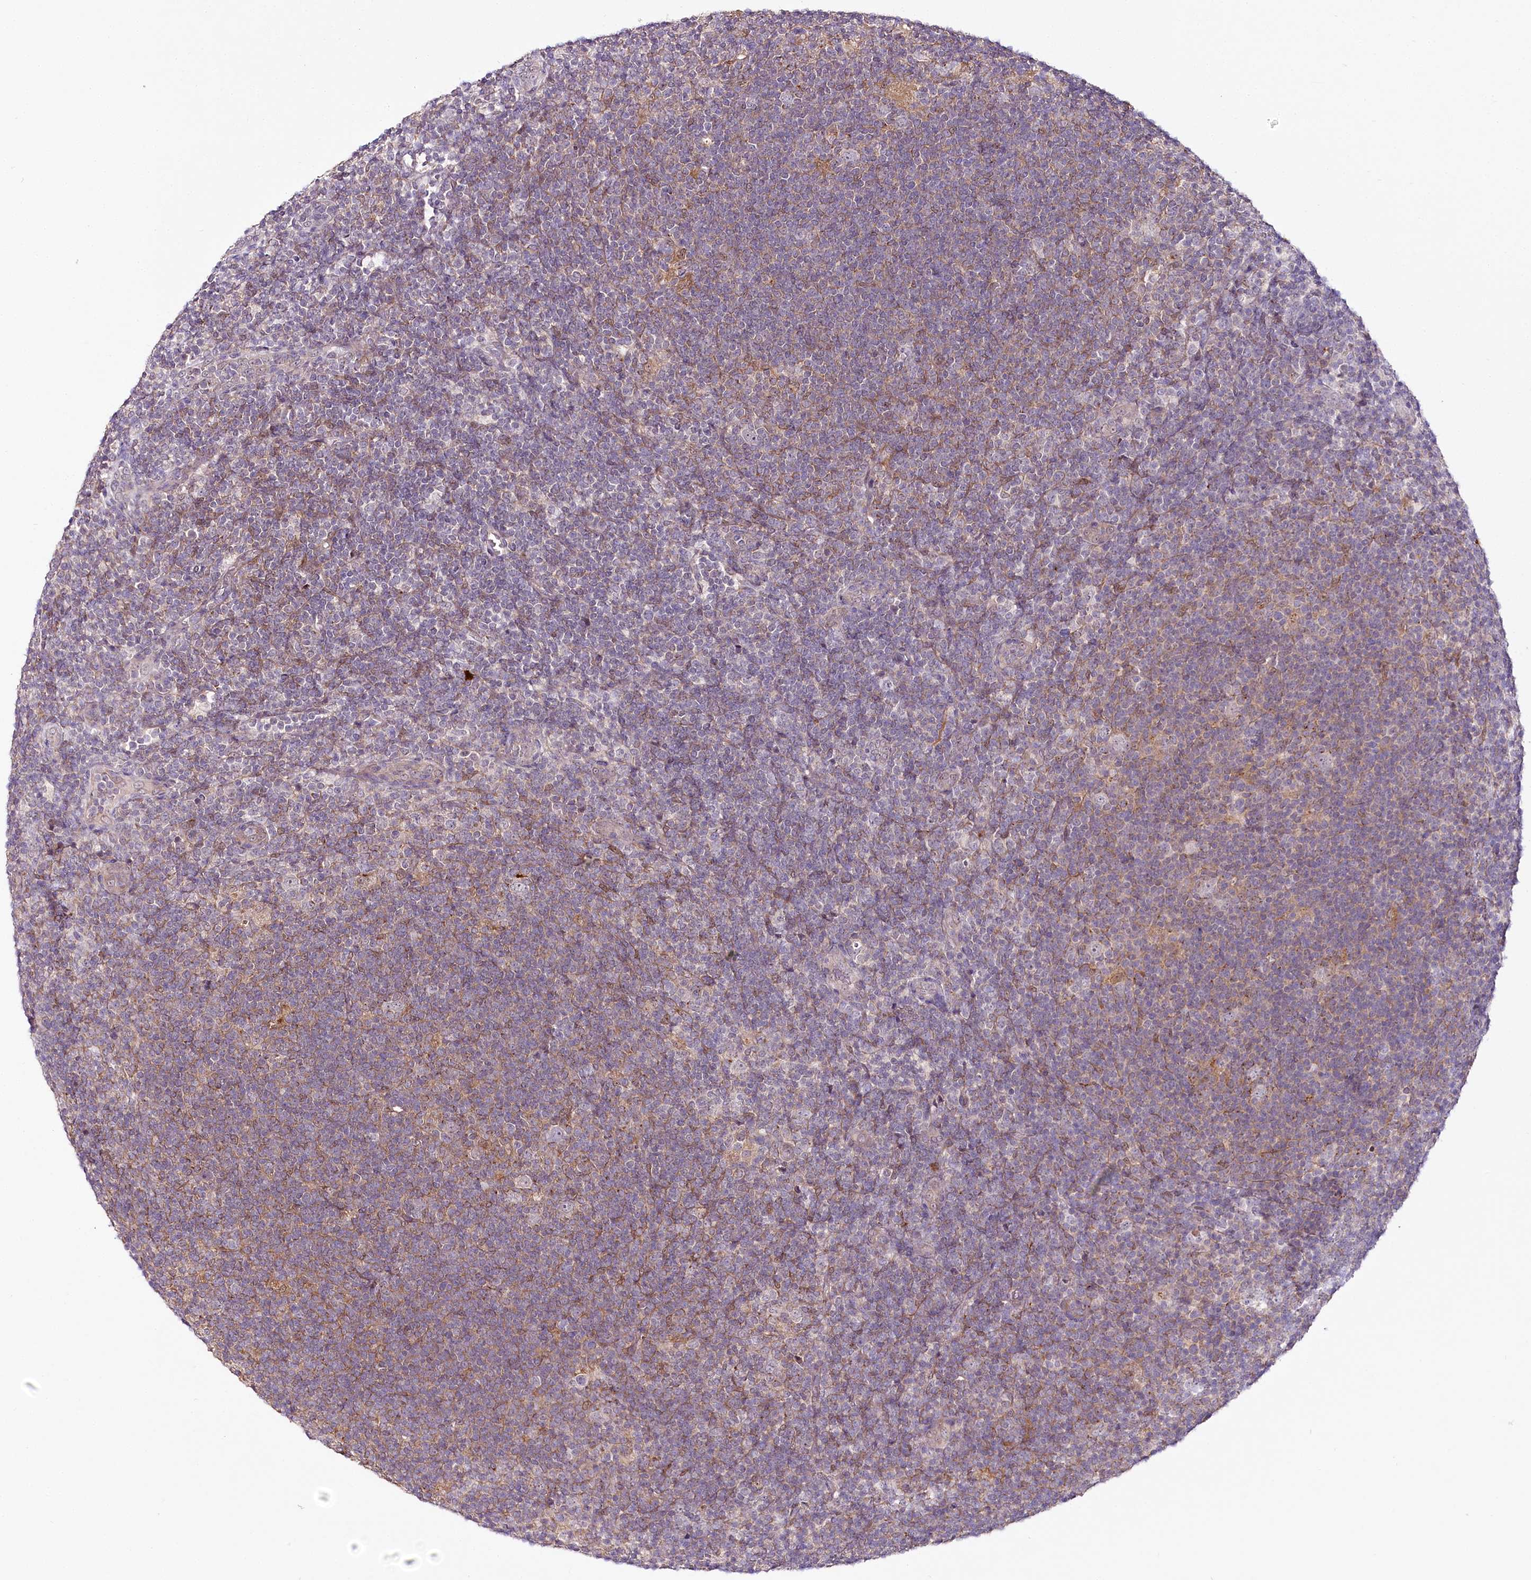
{"staining": {"intensity": "negative", "quantity": "none", "location": "none"}, "tissue": "lymphoma", "cell_type": "Tumor cells", "image_type": "cancer", "snomed": [{"axis": "morphology", "description": "Hodgkin's disease, NOS"}, {"axis": "topography", "description": "Lymph node"}], "caption": "Tumor cells show no significant expression in lymphoma.", "gene": "VWA5A", "patient": {"sex": "female", "age": 57}}